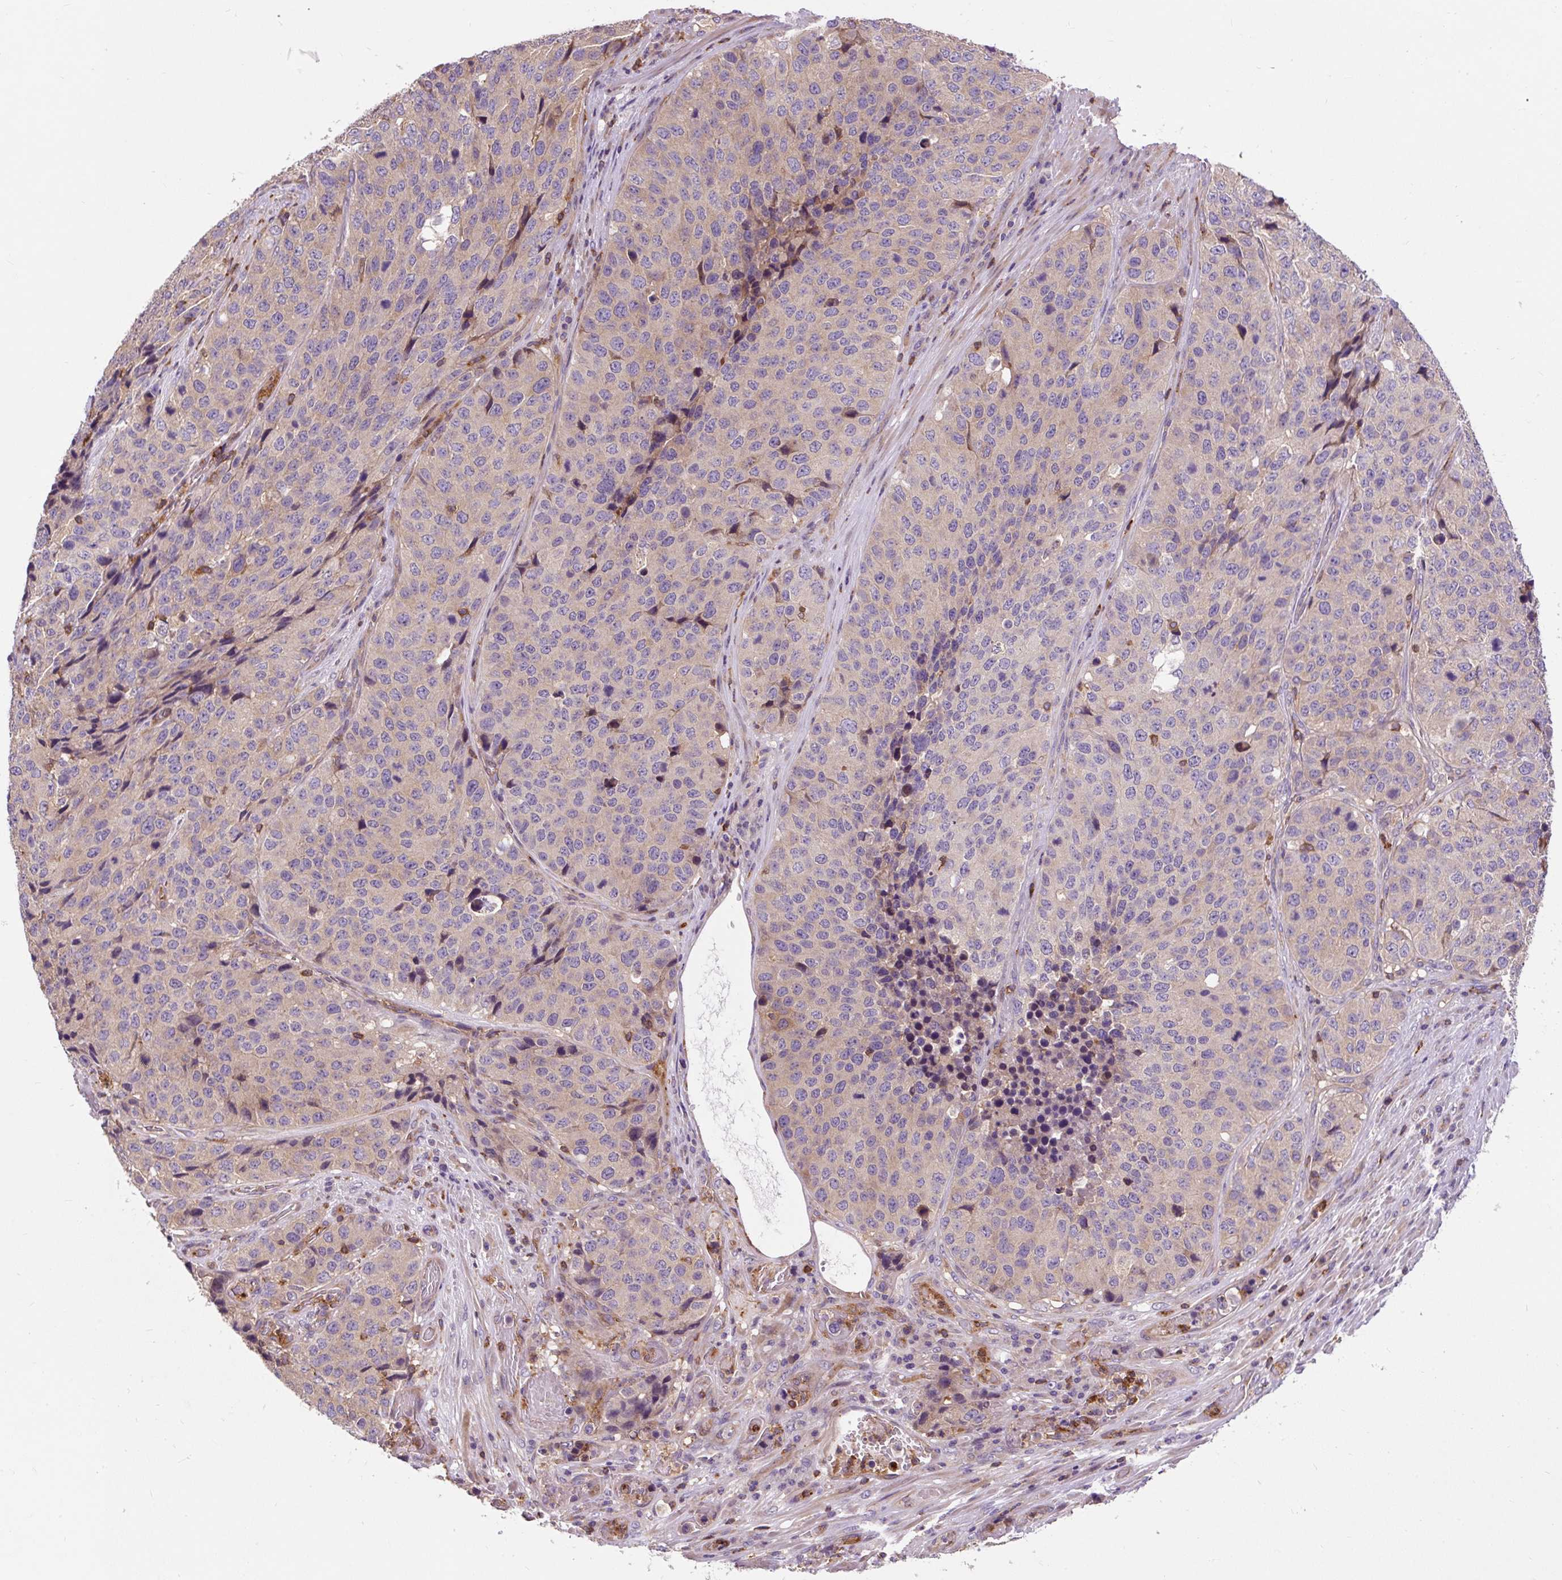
{"staining": {"intensity": "weak", "quantity": "<25%", "location": "cytoplasmic/membranous"}, "tissue": "stomach cancer", "cell_type": "Tumor cells", "image_type": "cancer", "snomed": [{"axis": "morphology", "description": "Adenocarcinoma, NOS"}, {"axis": "topography", "description": "Stomach"}], "caption": "There is no significant expression in tumor cells of adenocarcinoma (stomach).", "gene": "CISD3", "patient": {"sex": "male", "age": 71}}